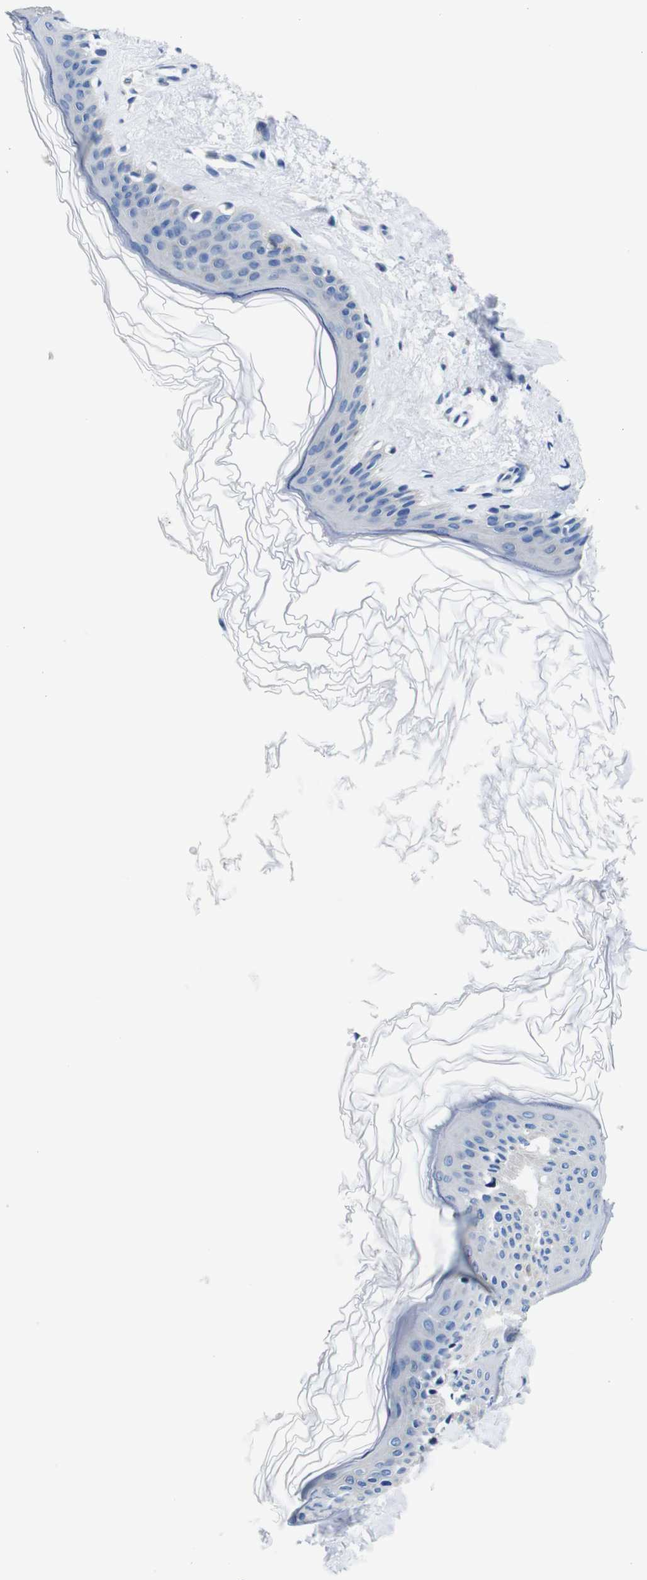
{"staining": {"intensity": "negative", "quantity": "none", "location": "none"}, "tissue": "skin", "cell_type": "Fibroblasts", "image_type": "normal", "snomed": [{"axis": "morphology", "description": "Normal tissue, NOS"}, {"axis": "topography", "description": "Skin"}], "caption": "IHC image of unremarkable human skin stained for a protein (brown), which exhibits no staining in fibroblasts. (Brightfield microscopy of DAB IHC at high magnification).", "gene": "SNX19", "patient": {"sex": "female", "age": 41}}